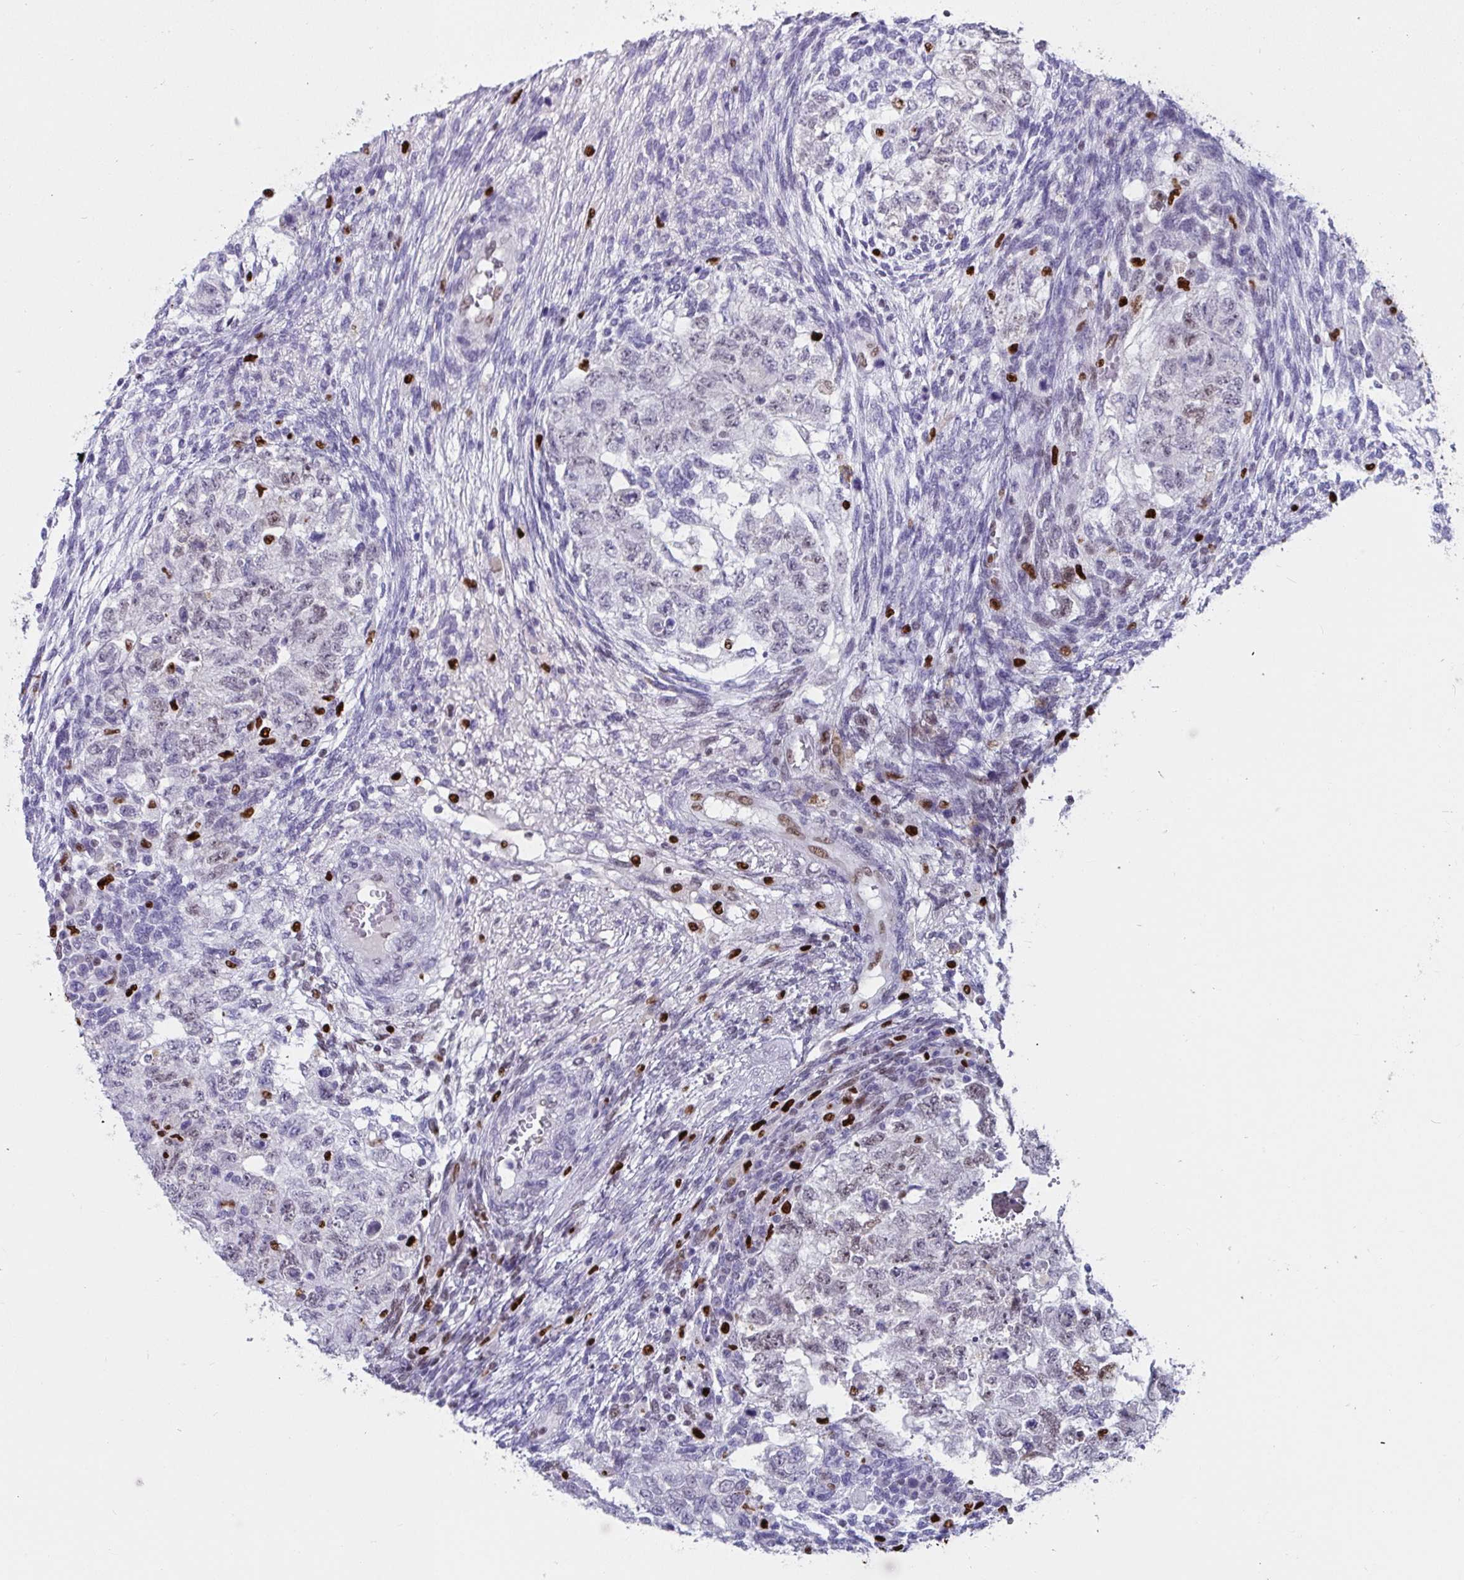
{"staining": {"intensity": "negative", "quantity": "none", "location": "none"}, "tissue": "testis cancer", "cell_type": "Tumor cells", "image_type": "cancer", "snomed": [{"axis": "morphology", "description": "Normal tissue, NOS"}, {"axis": "morphology", "description": "Carcinoma, Embryonal, NOS"}, {"axis": "topography", "description": "Testis"}], "caption": "The image reveals no staining of tumor cells in embryonal carcinoma (testis). (DAB immunohistochemistry, high magnification).", "gene": "ZNF586", "patient": {"sex": "male", "age": 36}}